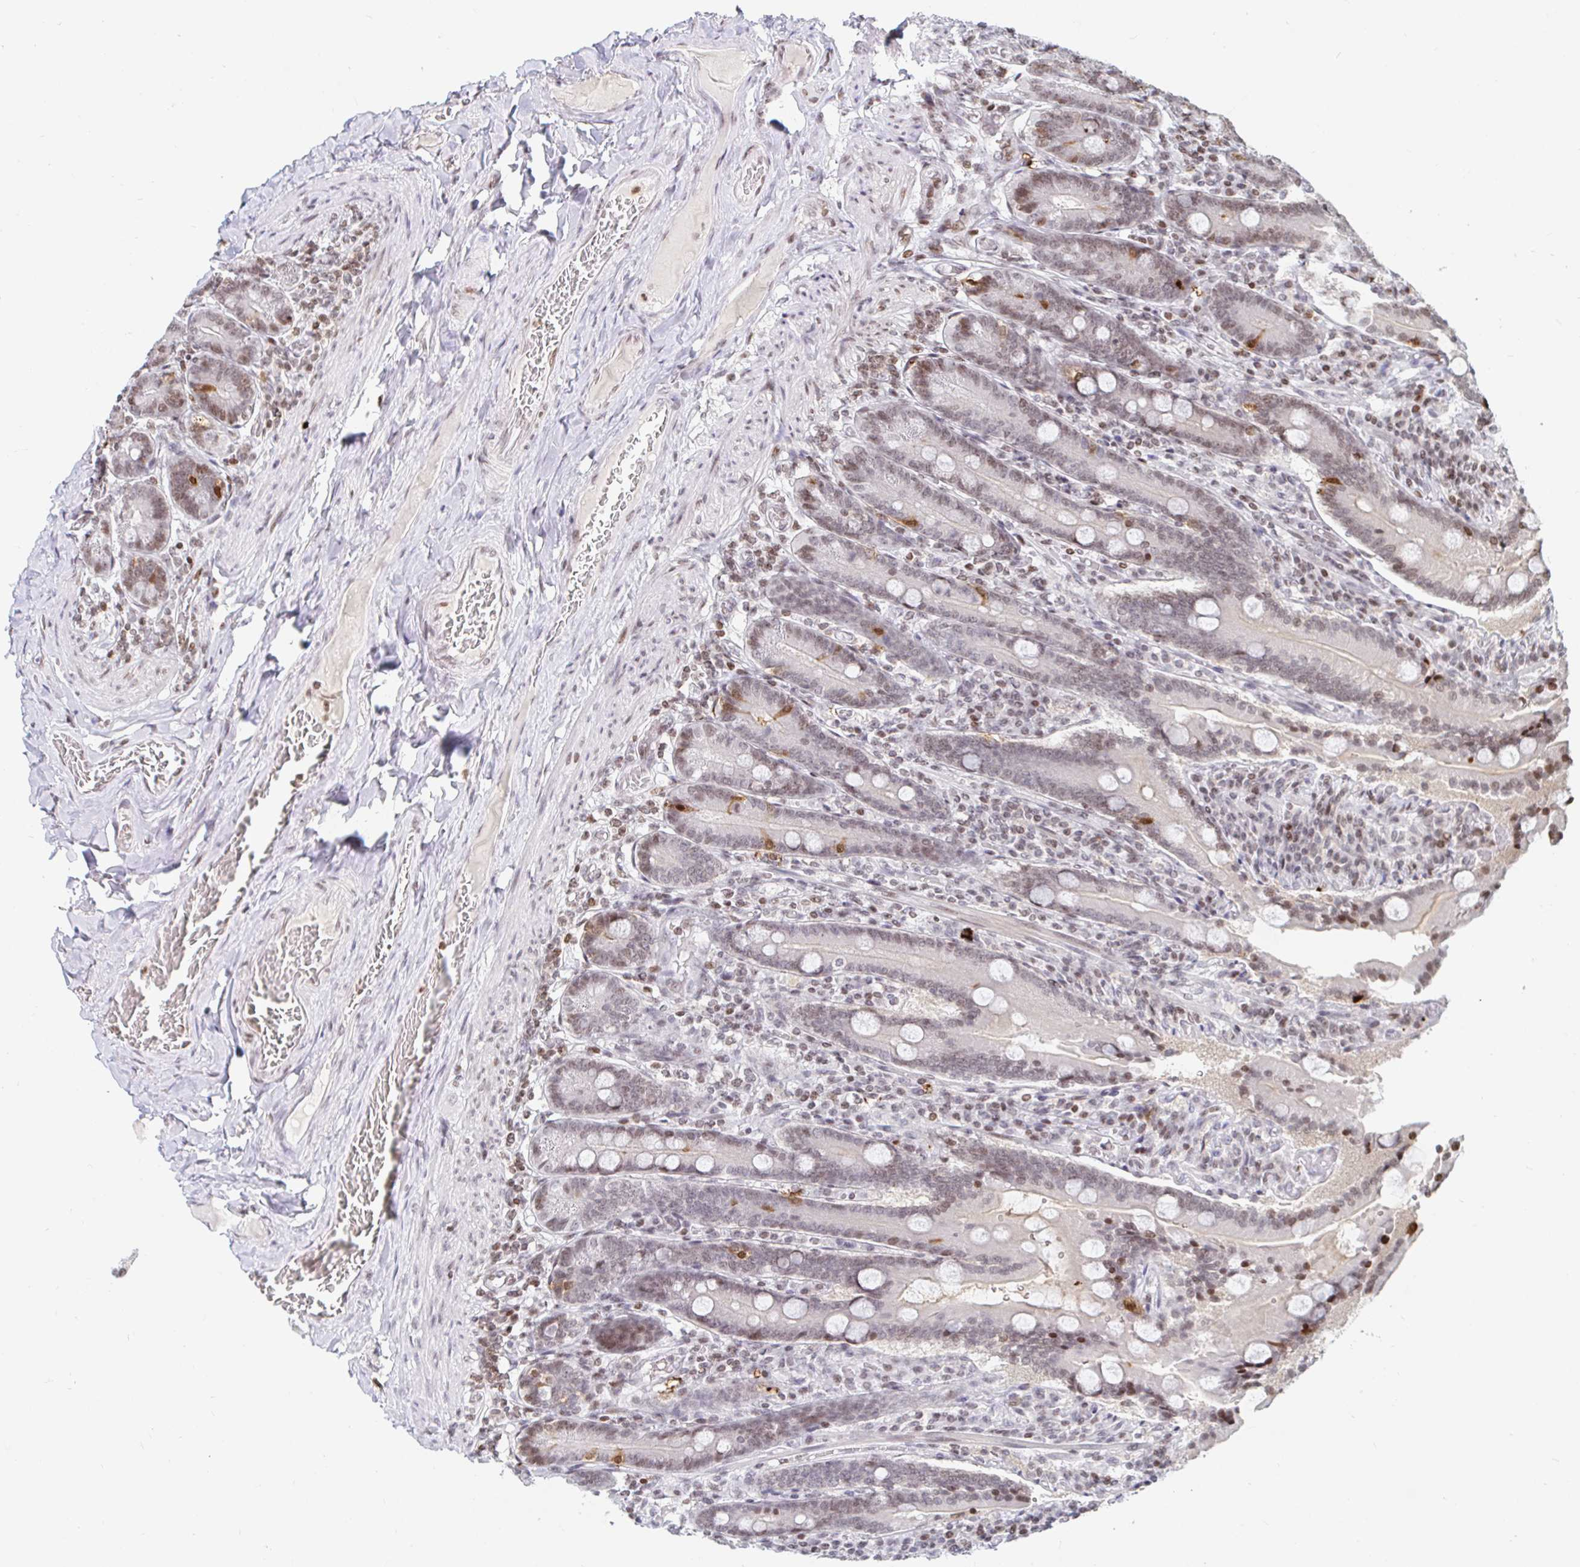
{"staining": {"intensity": "weak", "quantity": "25%-75%", "location": "cytoplasmic/membranous,nuclear"}, "tissue": "duodenum", "cell_type": "Glandular cells", "image_type": "normal", "snomed": [{"axis": "morphology", "description": "Normal tissue, NOS"}, {"axis": "topography", "description": "Duodenum"}], "caption": "Unremarkable duodenum was stained to show a protein in brown. There is low levels of weak cytoplasmic/membranous,nuclear positivity in about 25%-75% of glandular cells. The protein of interest is stained brown, and the nuclei are stained in blue (DAB (3,3'-diaminobenzidine) IHC with brightfield microscopy, high magnification).", "gene": "HOXC10", "patient": {"sex": "female", "age": 62}}